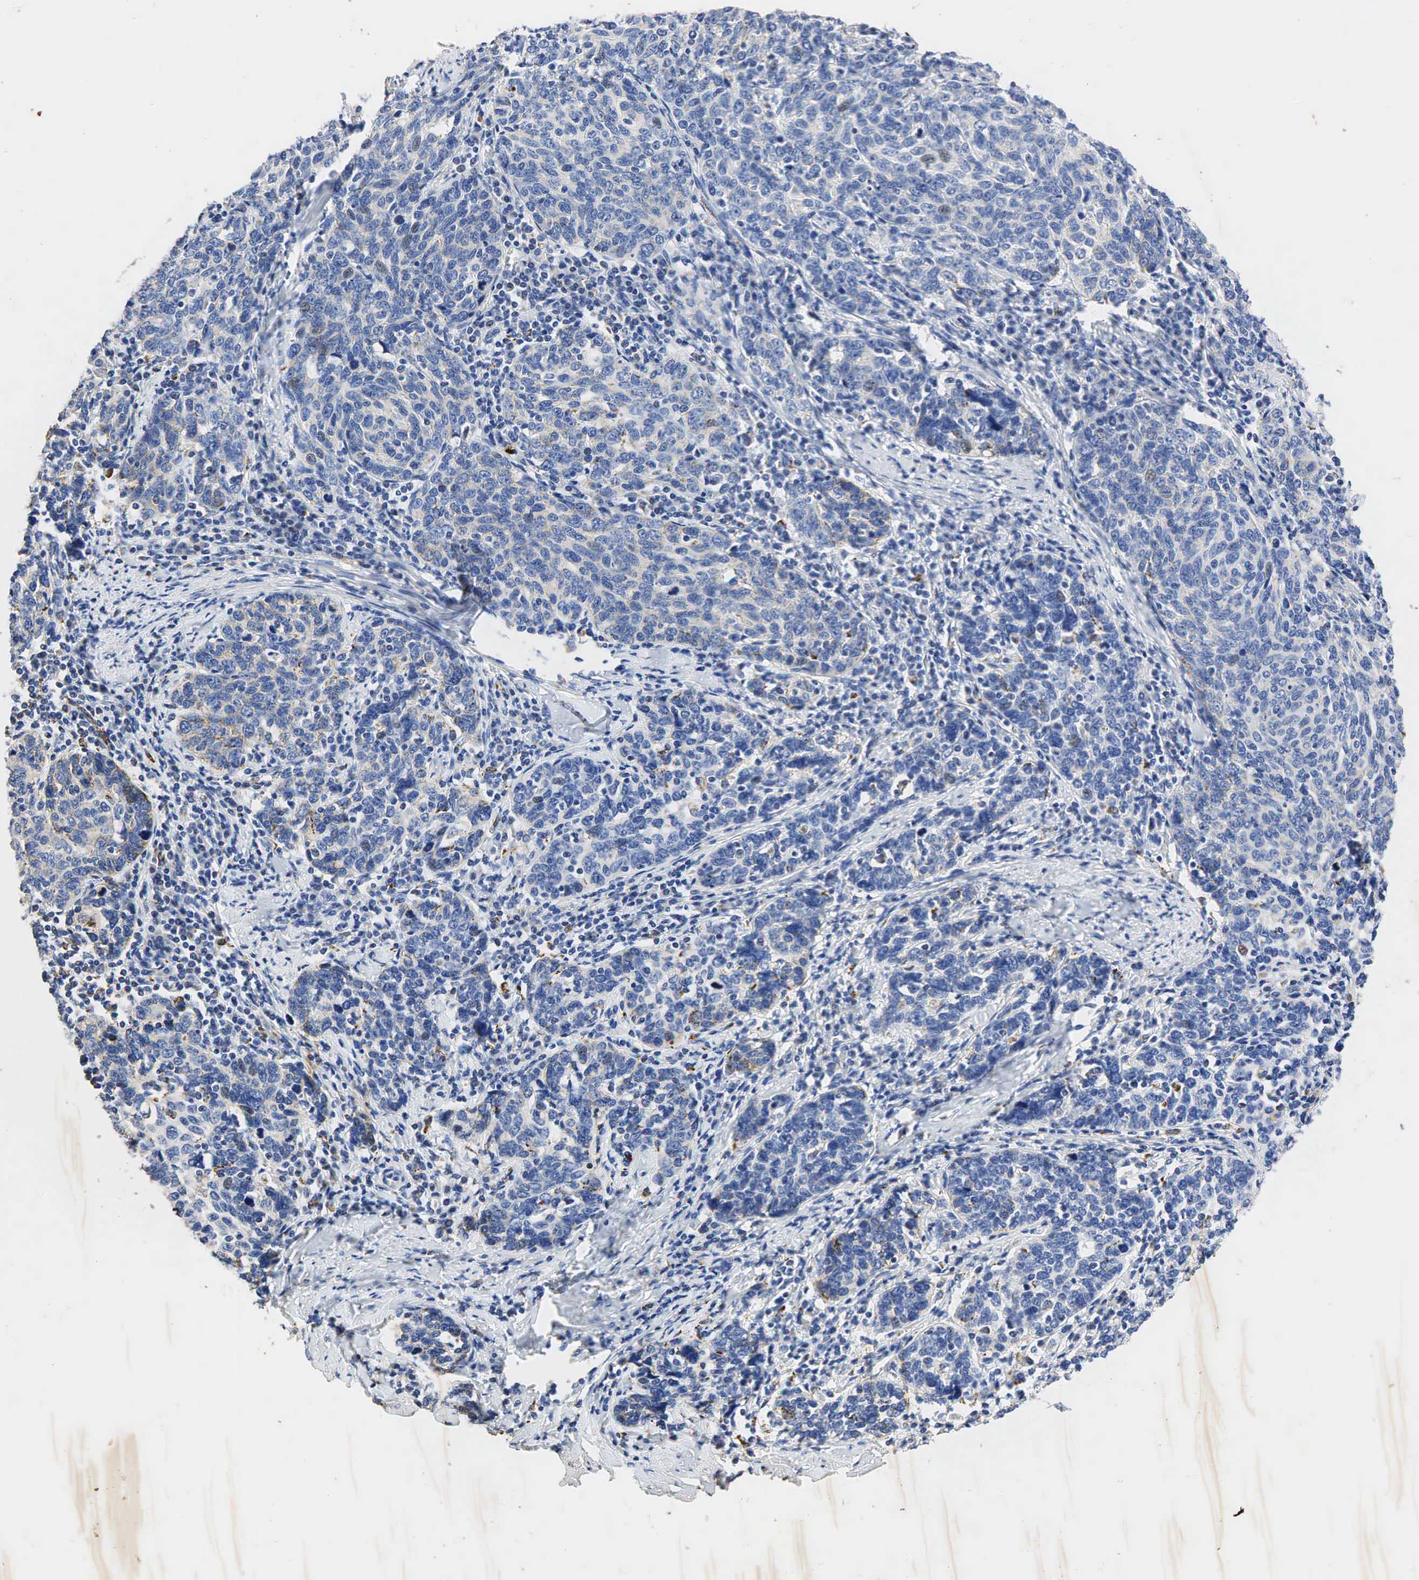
{"staining": {"intensity": "weak", "quantity": "<25%", "location": "cytoplasmic/membranous,nuclear"}, "tissue": "cervical cancer", "cell_type": "Tumor cells", "image_type": "cancer", "snomed": [{"axis": "morphology", "description": "Squamous cell carcinoma, NOS"}, {"axis": "topography", "description": "Cervix"}], "caption": "Micrograph shows no protein positivity in tumor cells of squamous cell carcinoma (cervical) tissue.", "gene": "SYP", "patient": {"sex": "female", "age": 41}}